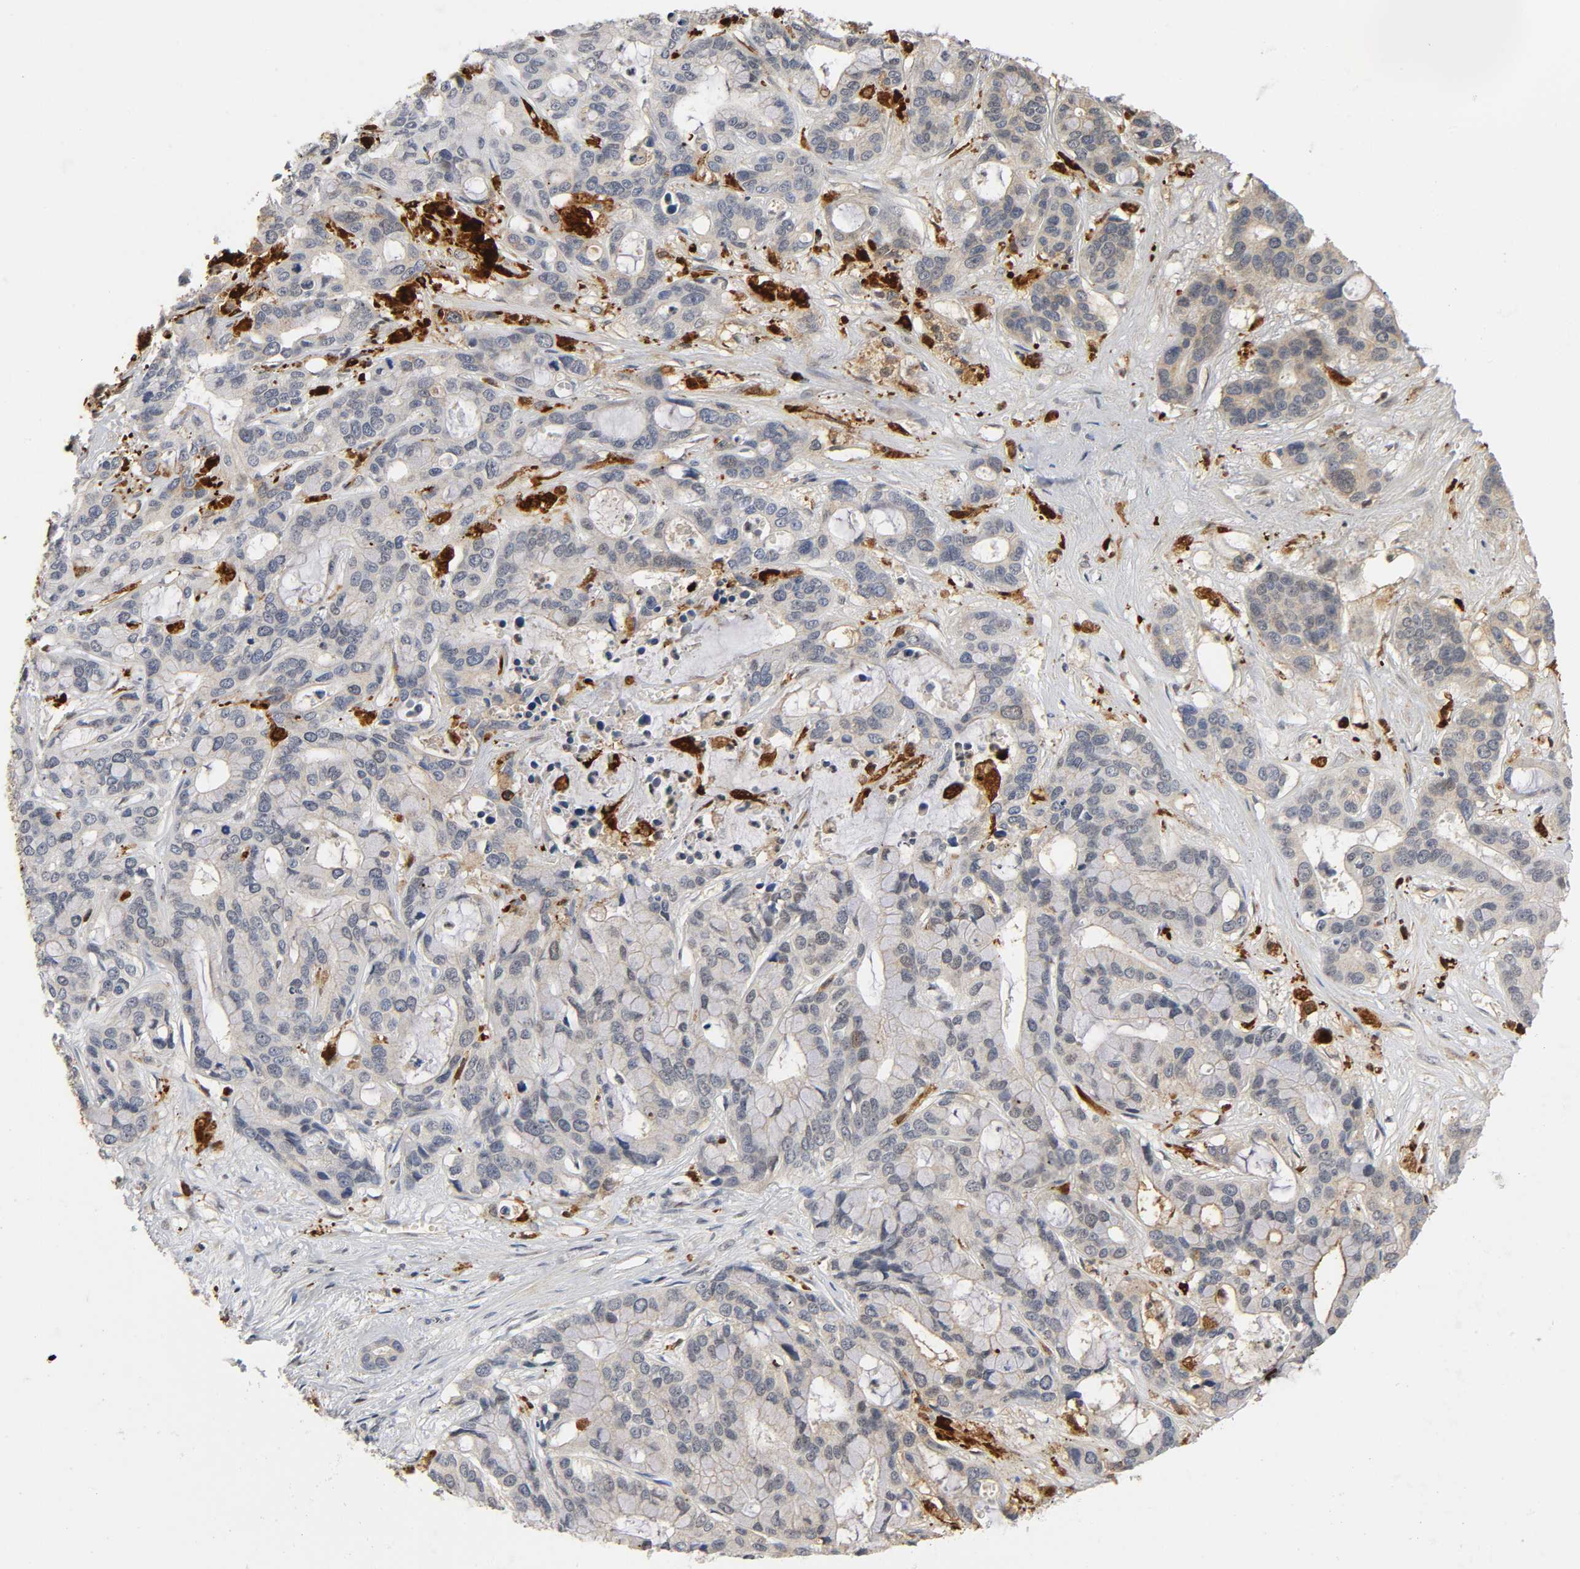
{"staining": {"intensity": "negative", "quantity": "none", "location": "none"}, "tissue": "liver cancer", "cell_type": "Tumor cells", "image_type": "cancer", "snomed": [{"axis": "morphology", "description": "Cholangiocarcinoma"}, {"axis": "topography", "description": "Liver"}], "caption": "The photomicrograph shows no staining of tumor cells in cholangiocarcinoma (liver).", "gene": "KAT2B", "patient": {"sex": "female", "age": 65}}